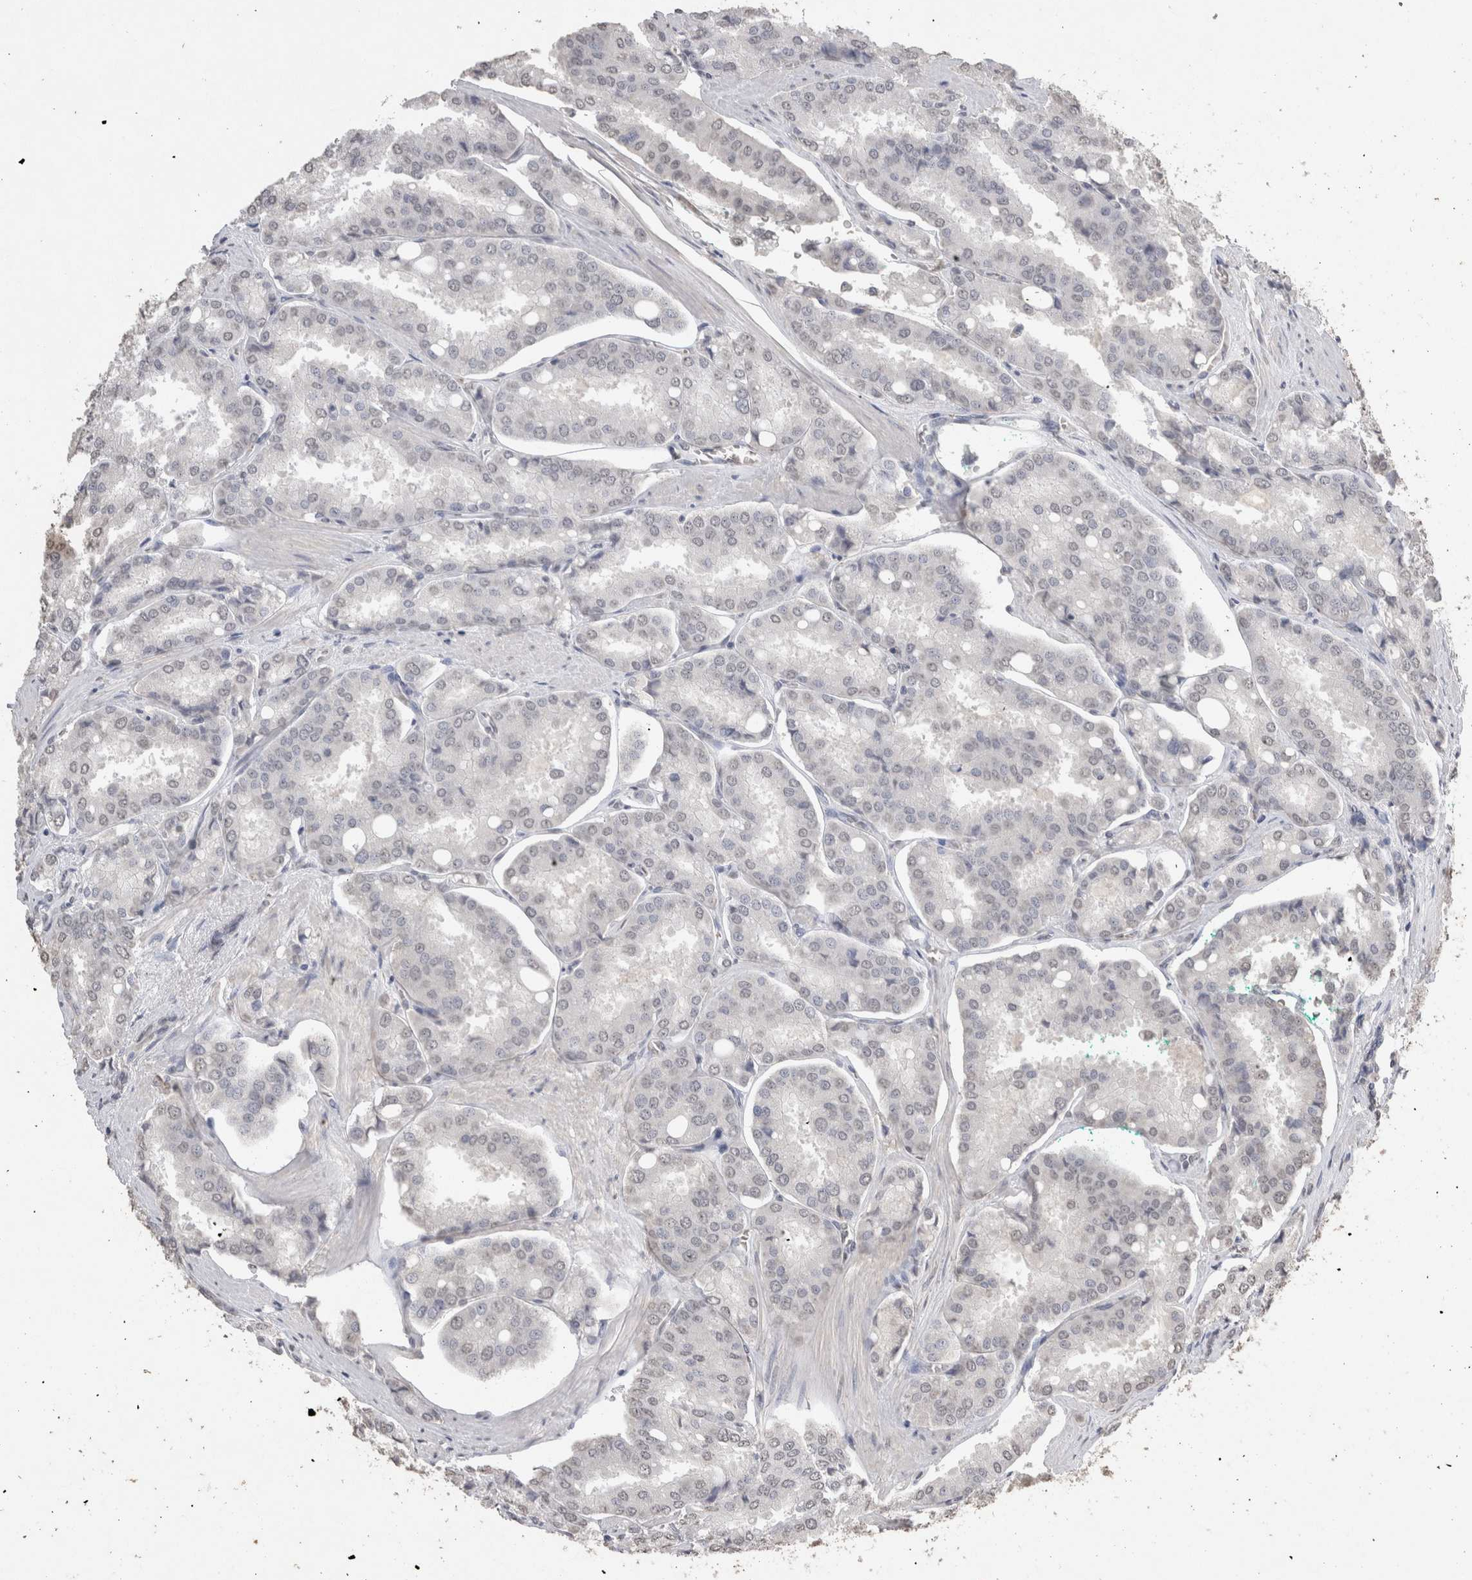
{"staining": {"intensity": "negative", "quantity": "none", "location": "none"}, "tissue": "prostate cancer", "cell_type": "Tumor cells", "image_type": "cancer", "snomed": [{"axis": "morphology", "description": "Adenocarcinoma, High grade"}, {"axis": "topography", "description": "Prostate"}], "caption": "IHC histopathology image of neoplastic tissue: human high-grade adenocarcinoma (prostate) stained with DAB displays no significant protein expression in tumor cells.", "gene": "LGALS2", "patient": {"sex": "male", "age": 50}}